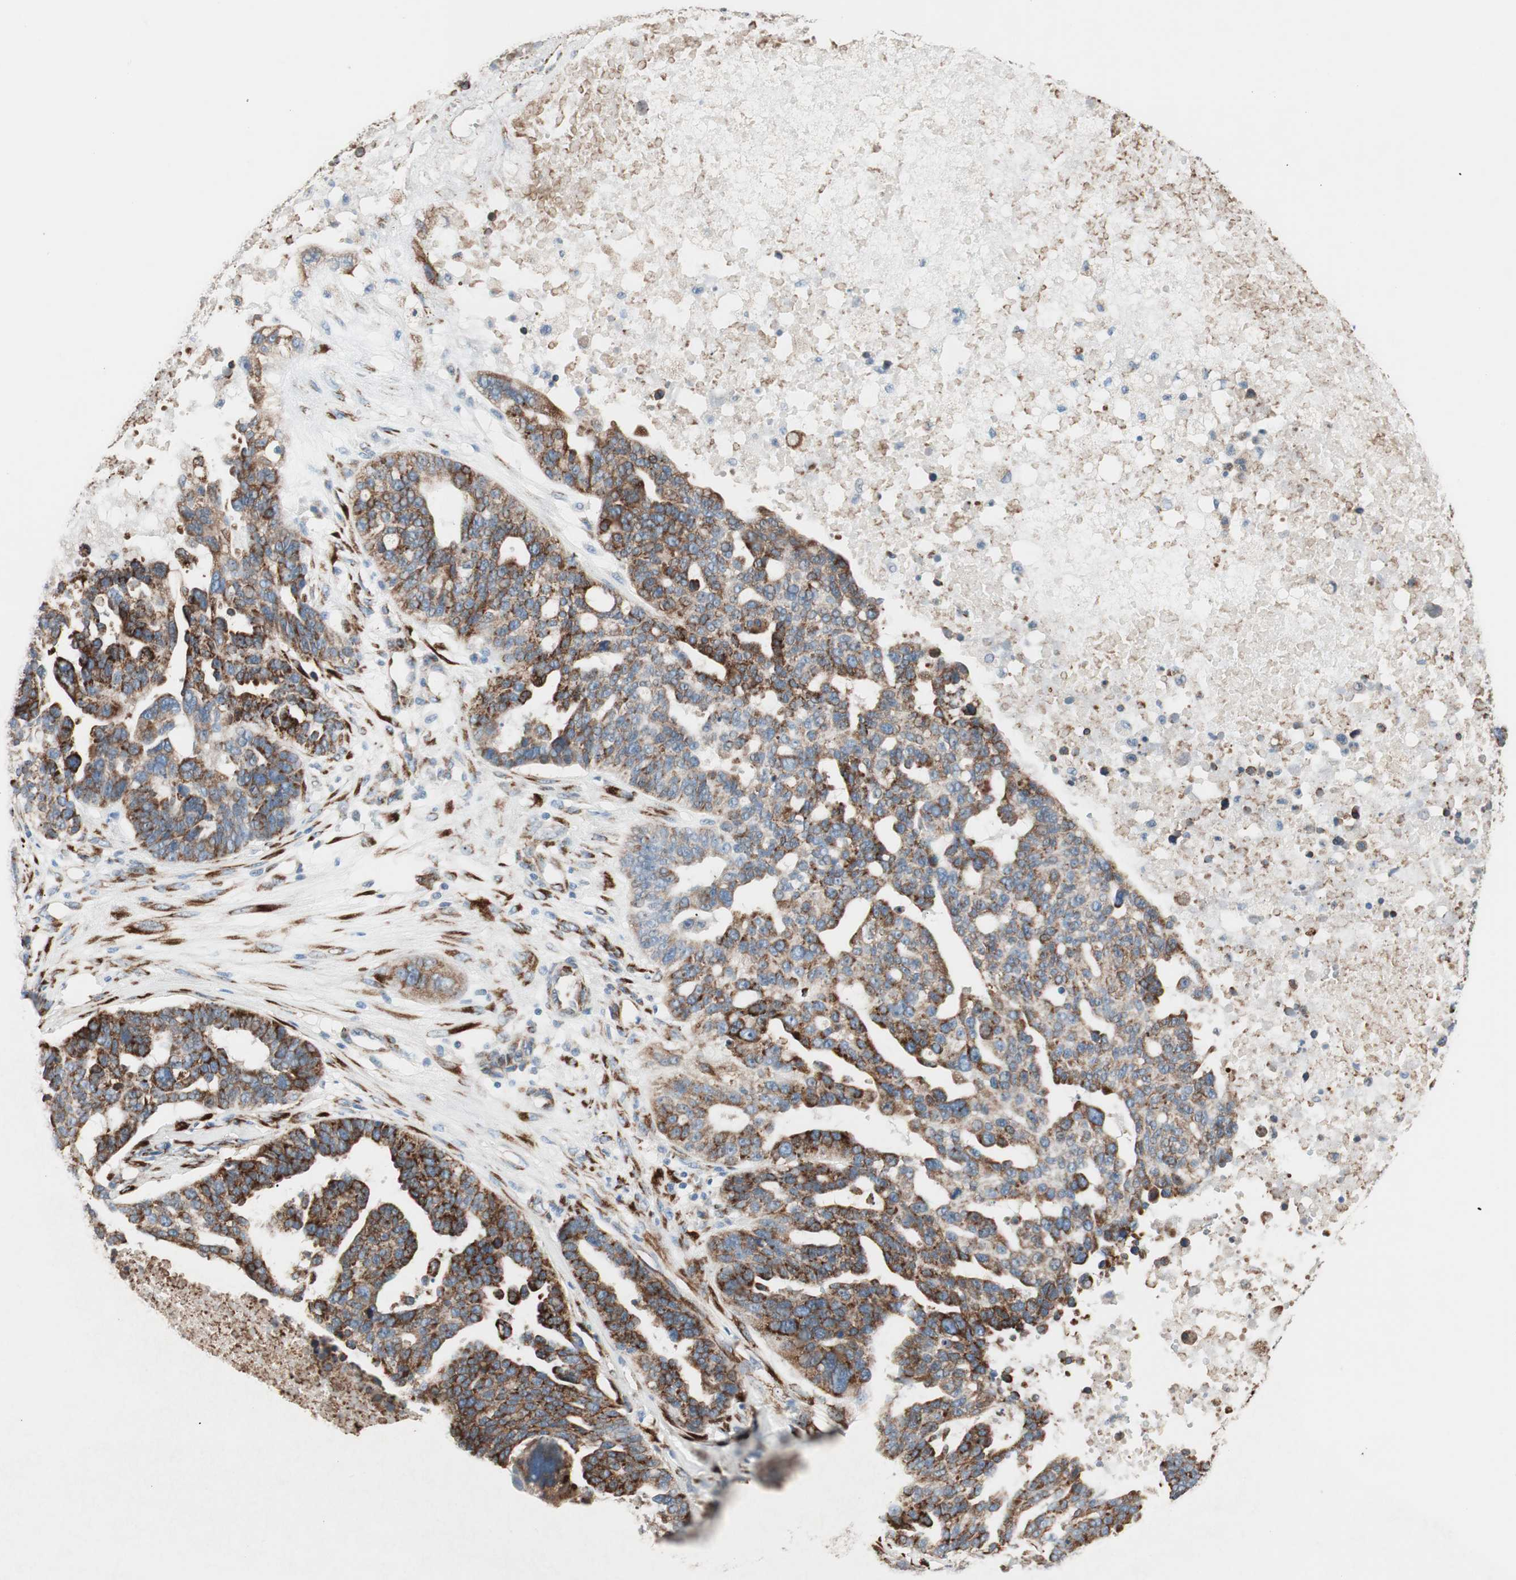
{"staining": {"intensity": "strong", "quantity": ">75%", "location": "cytoplasmic/membranous"}, "tissue": "ovarian cancer", "cell_type": "Tumor cells", "image_type": "cancer", "snomed": [{"axis": "morphology", "description": "Cystadenocarcinoma, serous, NOS"}, {"axis": "topography", "description": "Ovary"}], "caption": "Immunohistochemistry (DAB (3,3'-diaminobenzidine)) staining of human ovarian cancer (serous cystadenocarcinoma) displays strong cytoplasmic/membranous protein staining in approximately >75% of tumor cells.", "gene": "P4HTM", "patient": {"sex": "female", "age": 59}}